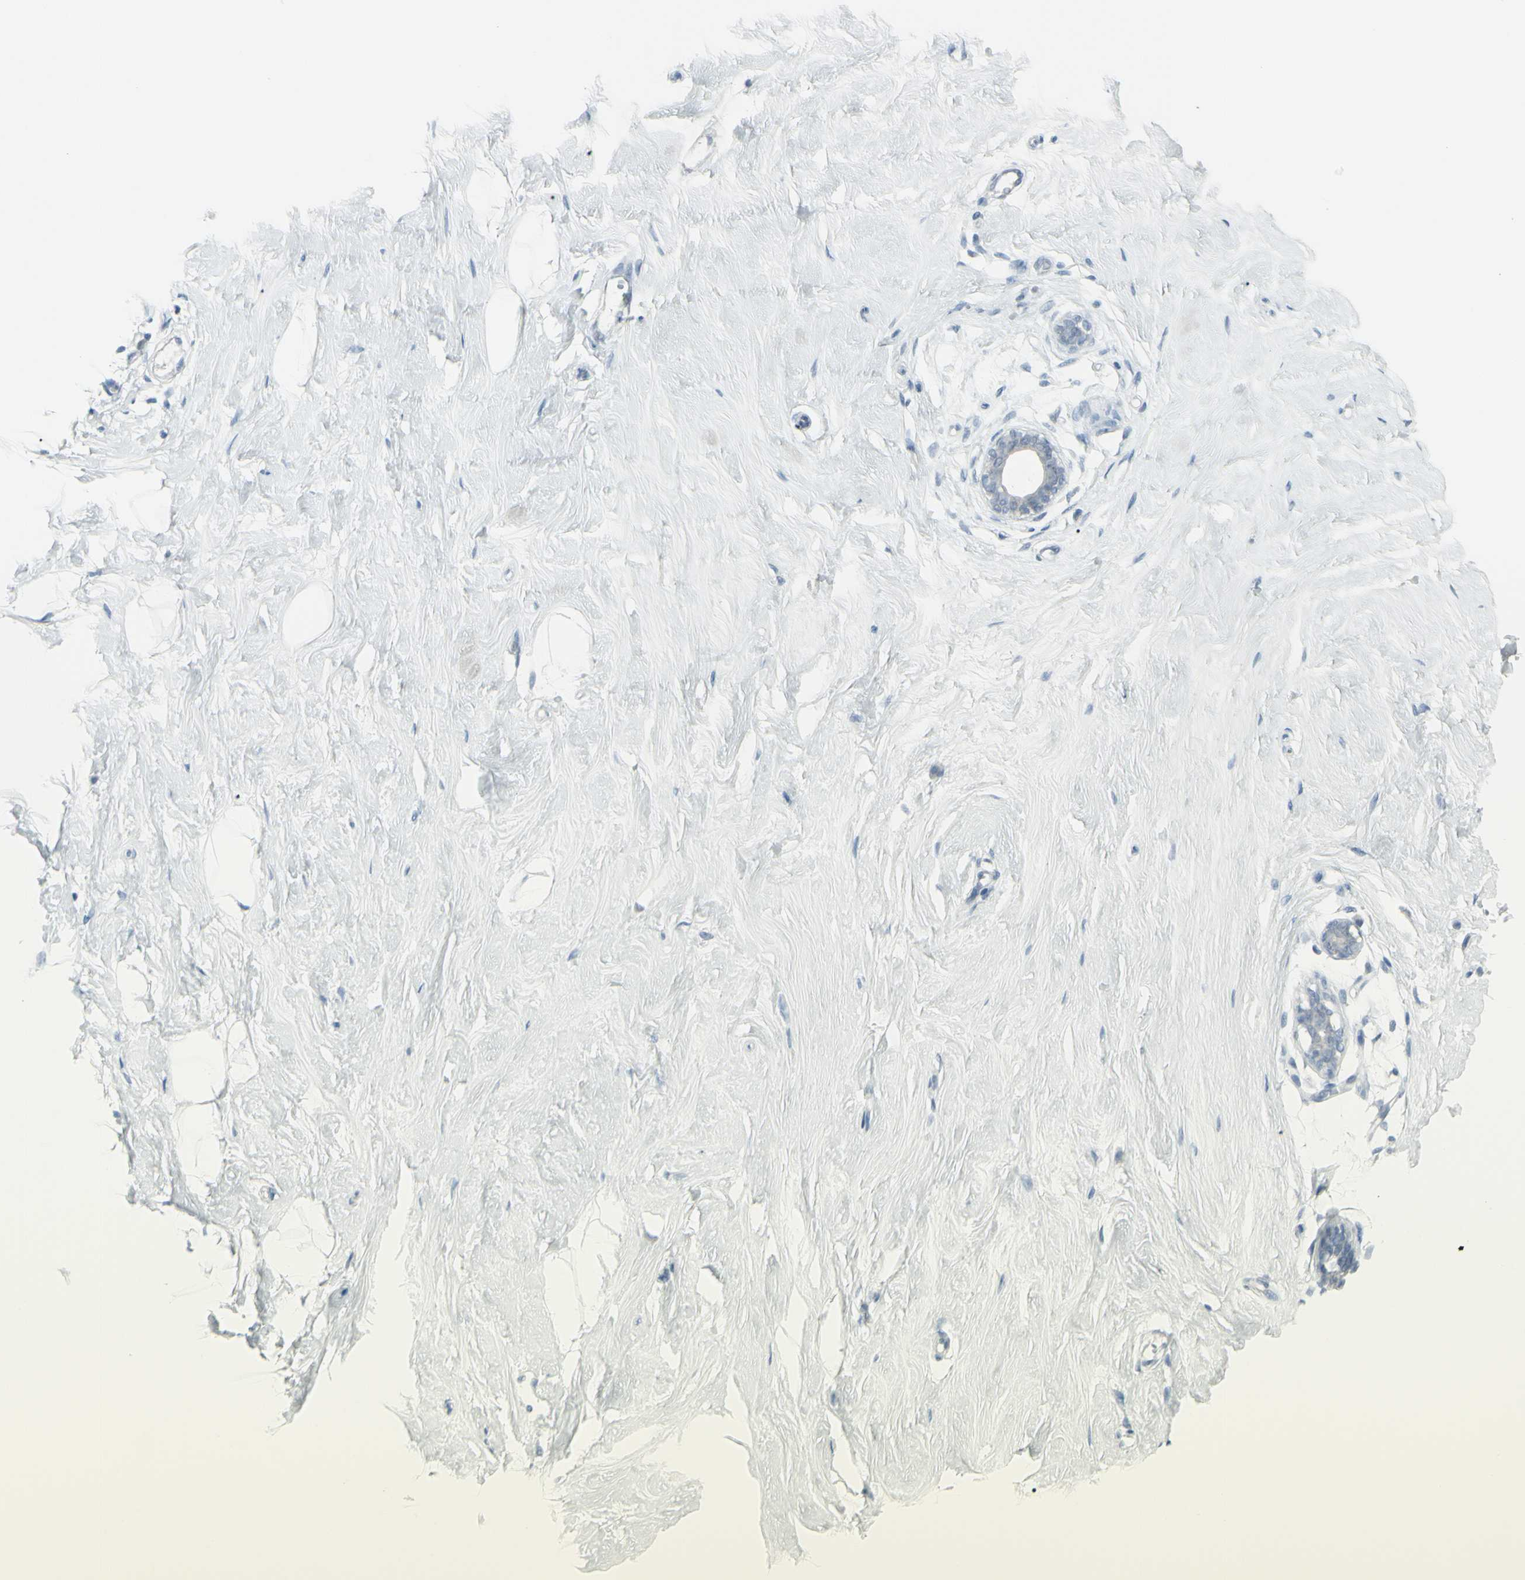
{"staining": {"intensity": "negative", "quantity": "none", "location": "none"}, "tissue": "breast", "cell_type": "Adipocytes", "image_type": "normal", "snomed": [{"axis": "morphology", "description": "Normal tissue, NOS"}, {"axis": "topography", "description": "Breast"}], "caption": "A high-resolution histopathology image shows IHC staining of normal breast, which reveals no significant positivity in adipocytes.", "gene": "RAB3A", "patient": {"sex": "female", "age": 23}}